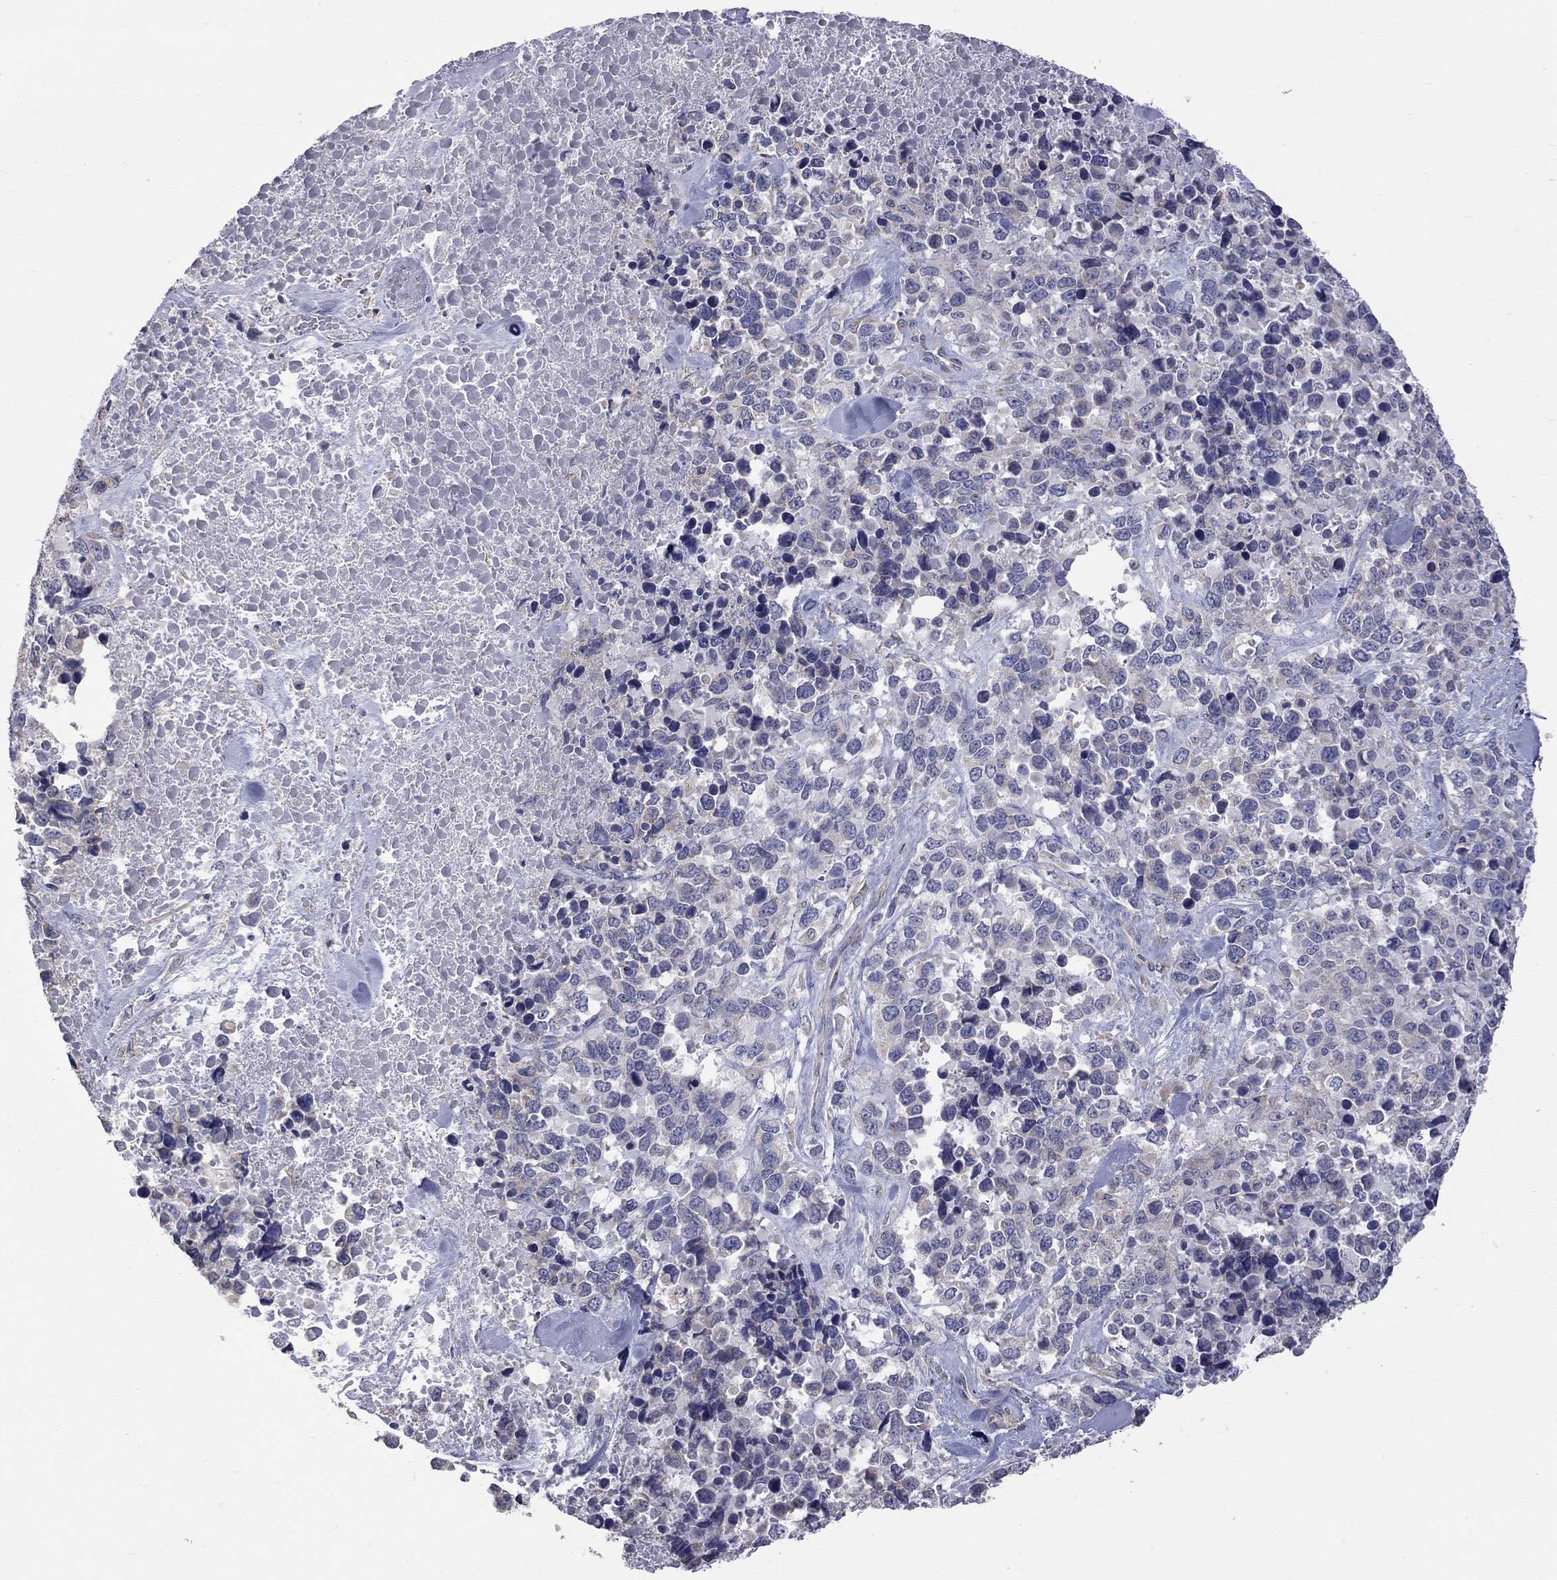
{"staining": {"intensity": "negative", "quantity": "none", "location": "none"}, "tissue": "melanoma", "cell_type": "Tumor cells", "image_type": "cancer", "snomed": [{"axis": "morphology", "description": "Malignant melanoma, Metastatic site"}, {"axis": "topography", "description": "Skin"}], "caption": "Malignant melanoma (metastatic site) was stained to show a protein in brown. There is no significant expression in tumor cells. The staining was performed using DAB (3,3'-diaminobenzidine) to visualize the protein expression in brown, while the nuclei were stained in blue with hematoxylin (Magnification: 20x).", "gene": "OPRK1", "patient": {"sex": "male", "age": 84}}